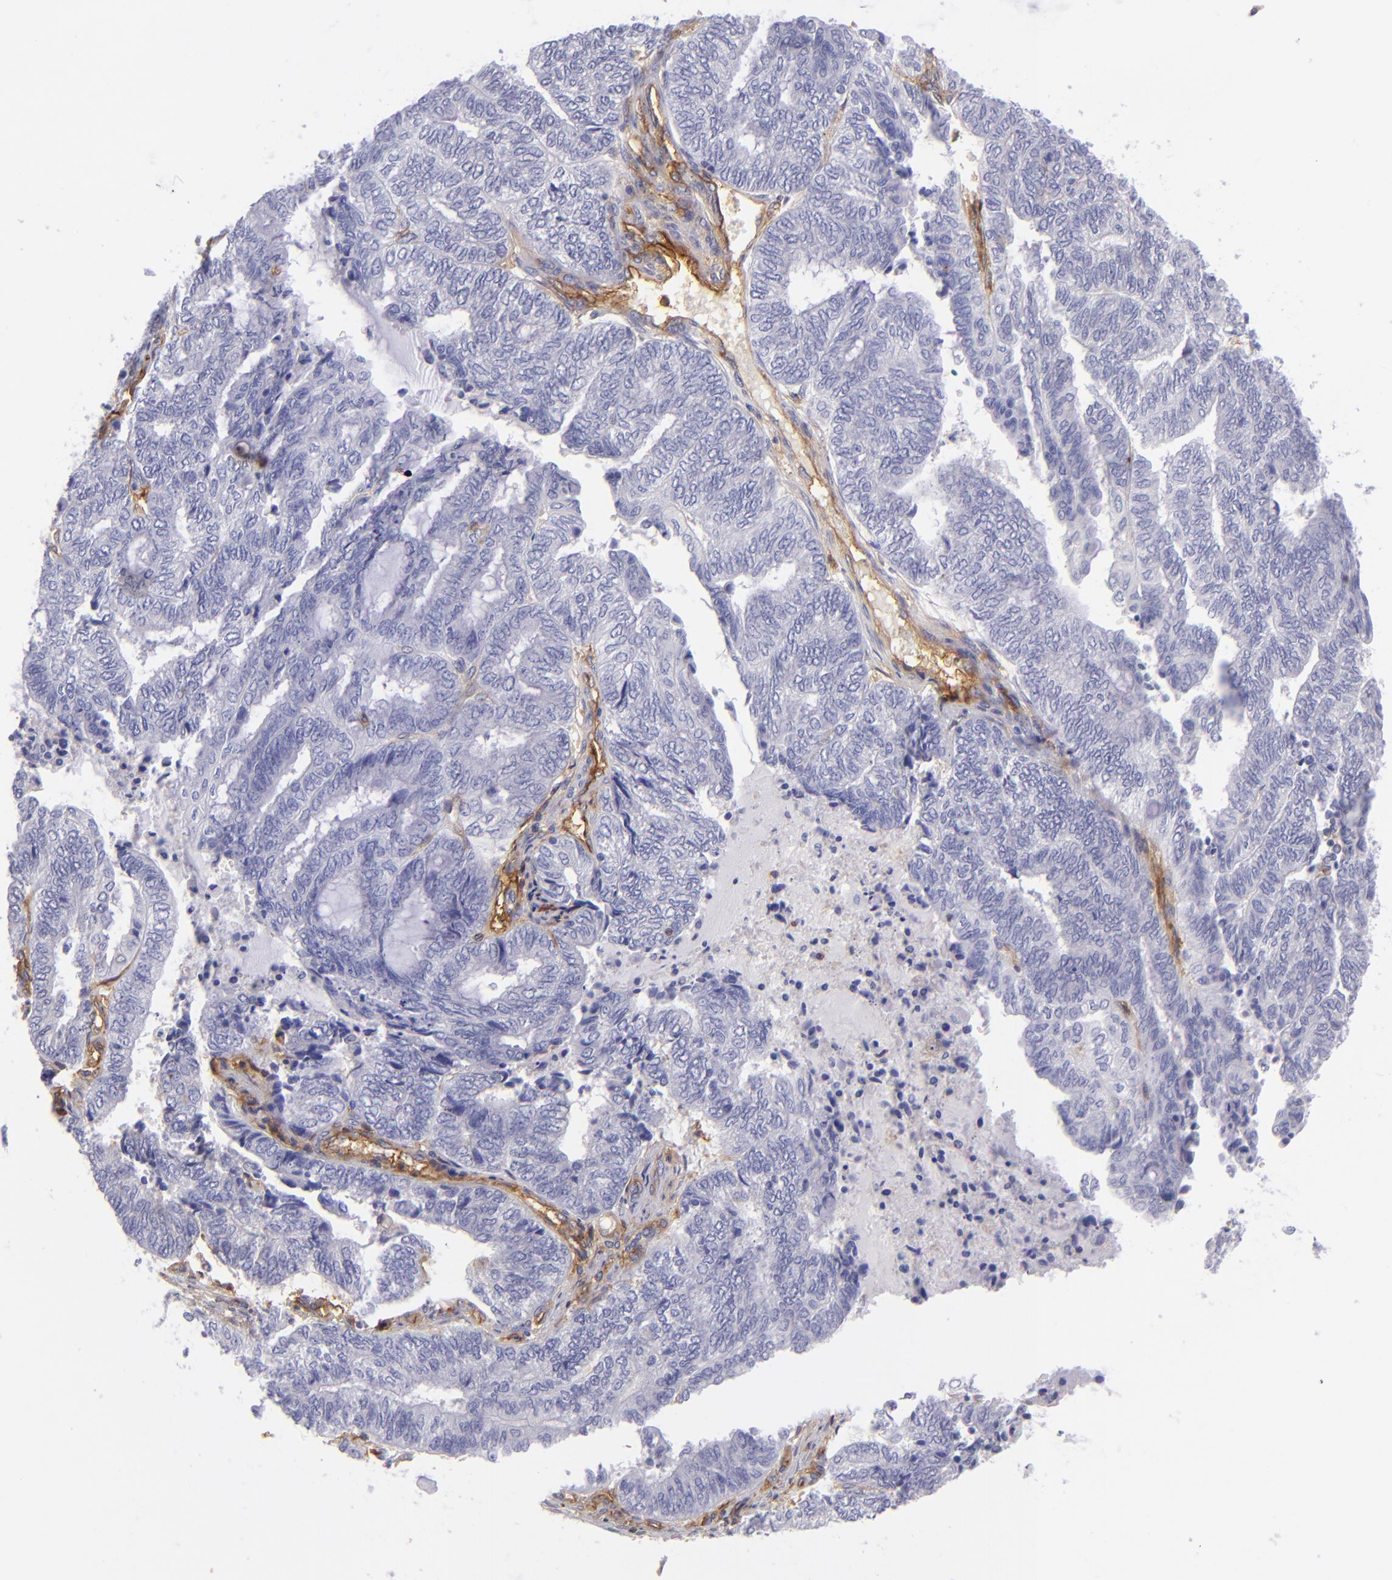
{"staining": {"intensity": "negative", "quantity": "none", "location": "none"}, "tissue": "endometrial cancer", "cell_type": "Tumor cells", "image_type": "cancer", "snomed": [{"axis": "morphology", "description": "Adenocarcinoma, NOS"}, {"axis": "topography", "description": "Uterus"}, {"axis": "topography", "description": "Endometrium"}], "caption": "There is no significant staining in tumor cells of endometrial adenocarcinoma.", "gene": "ENTPD1", "patient": {"sex": "female", "age": 70}}